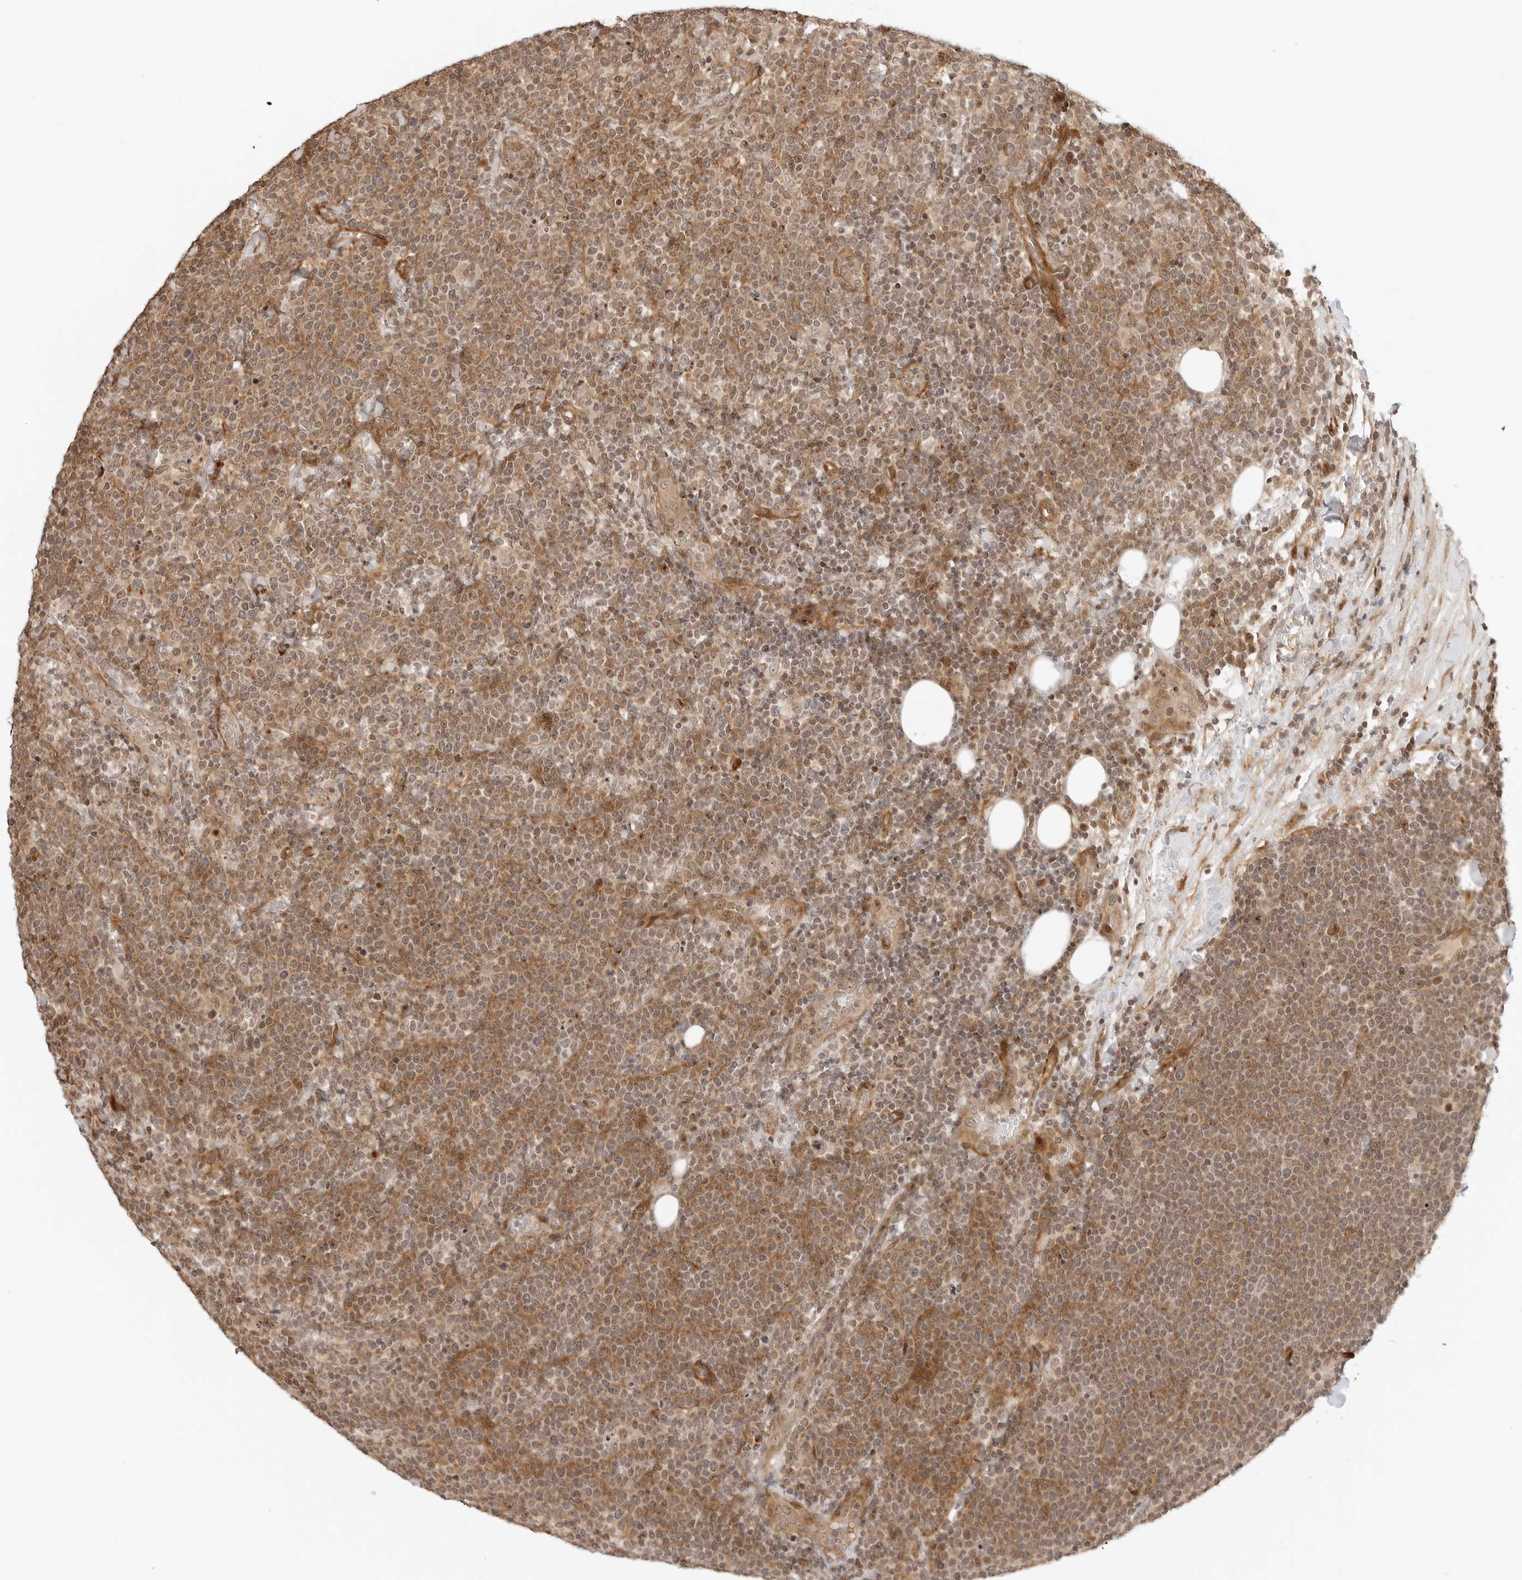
{"staining": {"intensity": "moderate", "quantity": ">75%", "location": "cytoplasmic/membranous,nuclear"}, "tissue": "lymphoma", "cell_type": "Tumor cells", "image_type": "cancer", "snomed": [{"axis": "morphology", "description": "Malignant lymphoma, non-Hodgkin's type, High grade"}, {"axis": "topography", "description": "Lymph node"}], "caption": "Immunohistochemistry (IHC) photomicrograph of lymphoma stained for a protein (brown), which displays medium levels of moderate cytoplasmic/membranous and nuclear staining in about >75% of tumor cells.", "gene": "GEM", "patient": {"sex": "male", "age": 61}}